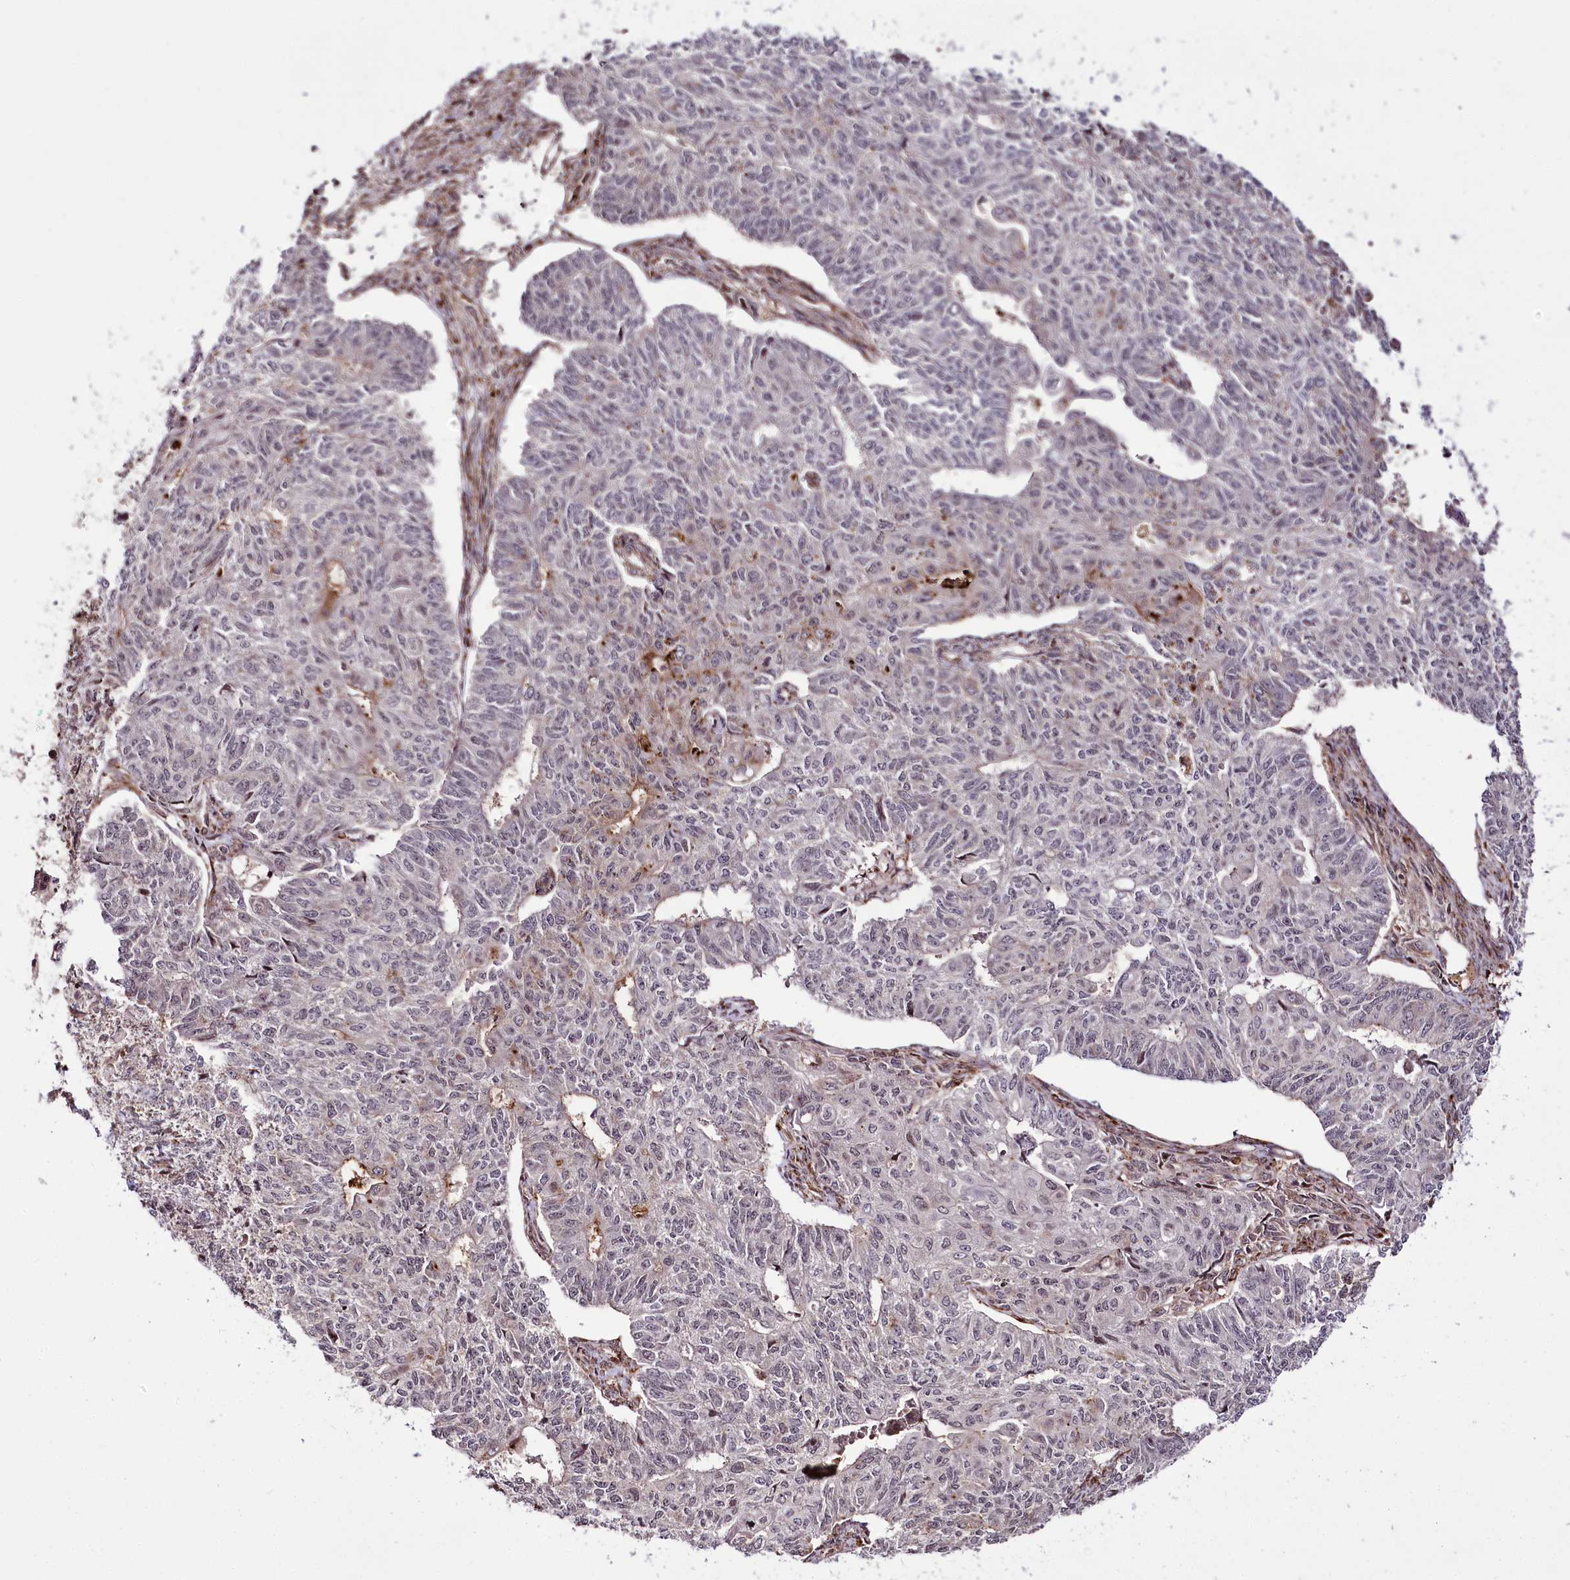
{"staining": {"intensity": "weak", "quantity": "<25%", "location": "nuclear"}, "tissue": "endometrial cancer", "cell_type": "Tumor cells", "image_type": "cancer", "snomed": [{"axis": "morphology", "description": "Adenocarcinoma, NOS"}, {"axis": "topography", "description": "Endometrium"}], "caption": "Endometrial cancer stained for a protein using IHC exhibits no positivity tumor cells.", "gene": "HOXC8", "patient": {"sex": "female", "age": 32}}